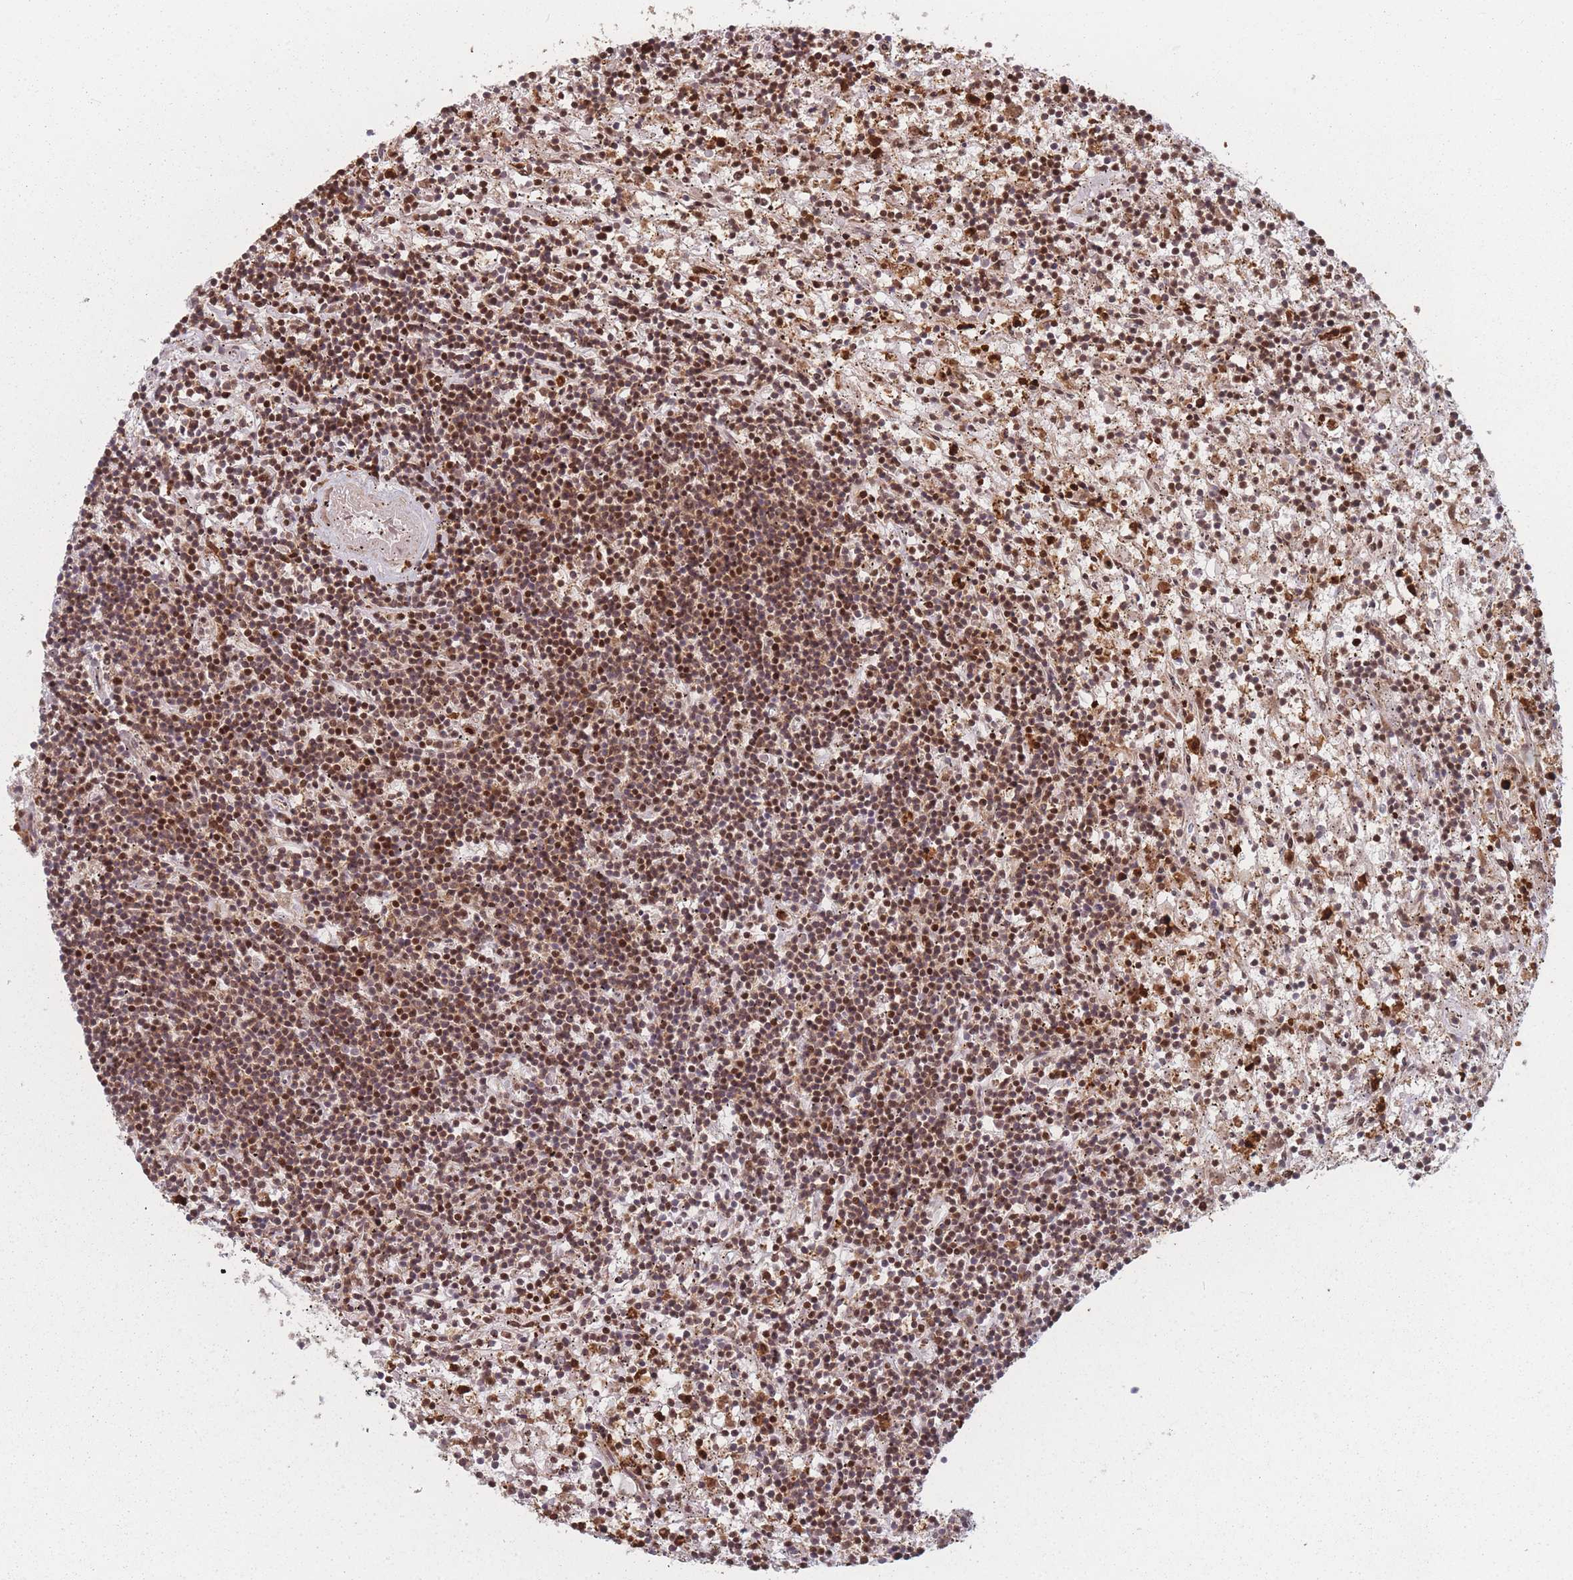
{"staining": {"intensity": "moderate", "quantity": ">75%", "location": "cytoplasmic/membranous,nuclear"}, "tissue": "lymphoma", "cell_type": "Tumor cells", "image_type": "cancer", "snomed": [{"axis": "morphology", "description": "Malignant lymphoma, non-Hodgkin's type, Low grade"}, {"axis": "topography", "description": "Spleen"}], "caption": "Tumor cells exhibit moderate cytoplasmic/membranous and nuclear positivity in approximately >75% of cells in lymphoma. Nuclei are stained in blue.", "gene": "WDR55", "patient": {"sex": "male", "age": 76}}